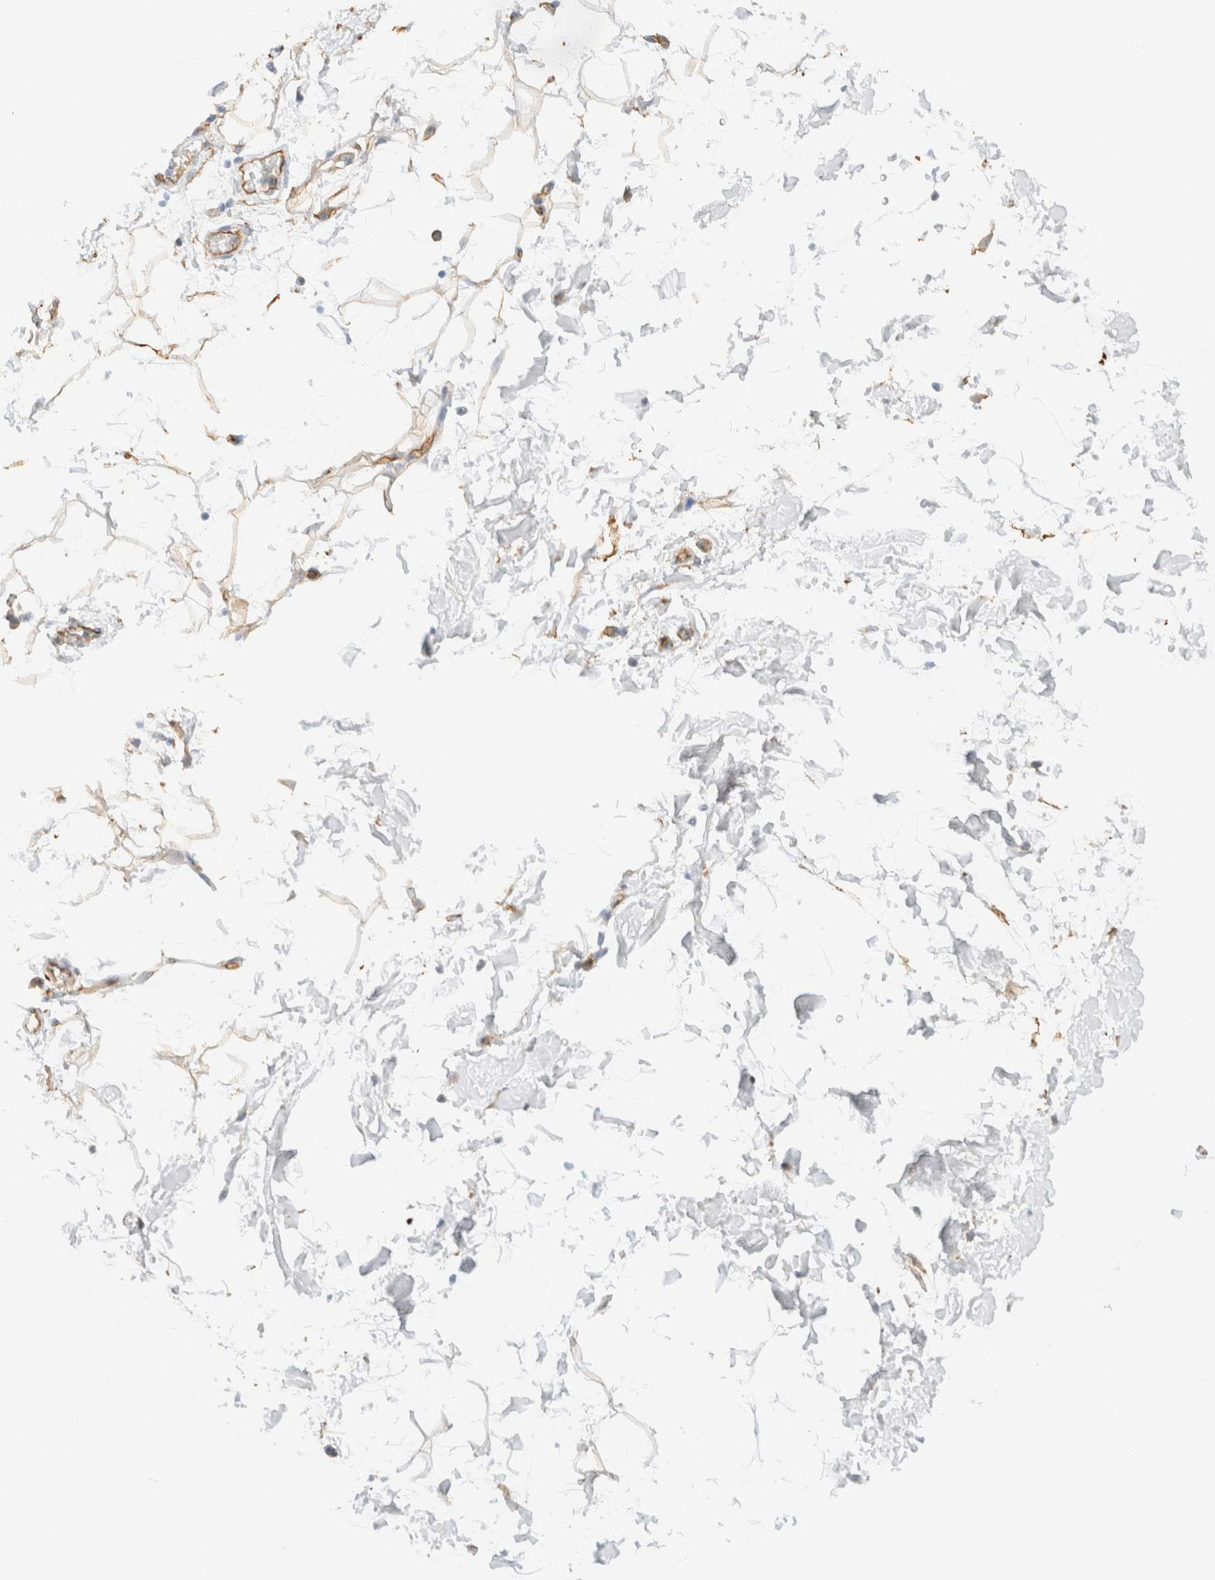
{"staining": {"intensity": "moderate", "quantity": ">75%", "location": "cytoplasmic/membranous"}, "tissue": "adipose tissue", "cell_type": "Adipocytes", "image_type": "normal", "snomed": [{"axis": "morphology", "description": "Normal tissue, NOS"}, {"axis": "topography", "description": "Soft tissue"}], "caption": "Protein staining of unremarkable adipose tissue exhibits moderate cytoplasmic/membranous staining in about >75% of adipocytes. Immunohistochemistry stains the protein in brown and the nuclei are stained blue.", "gene": "CYB5R4", "patient": {"sex": "male", "age": 72}}